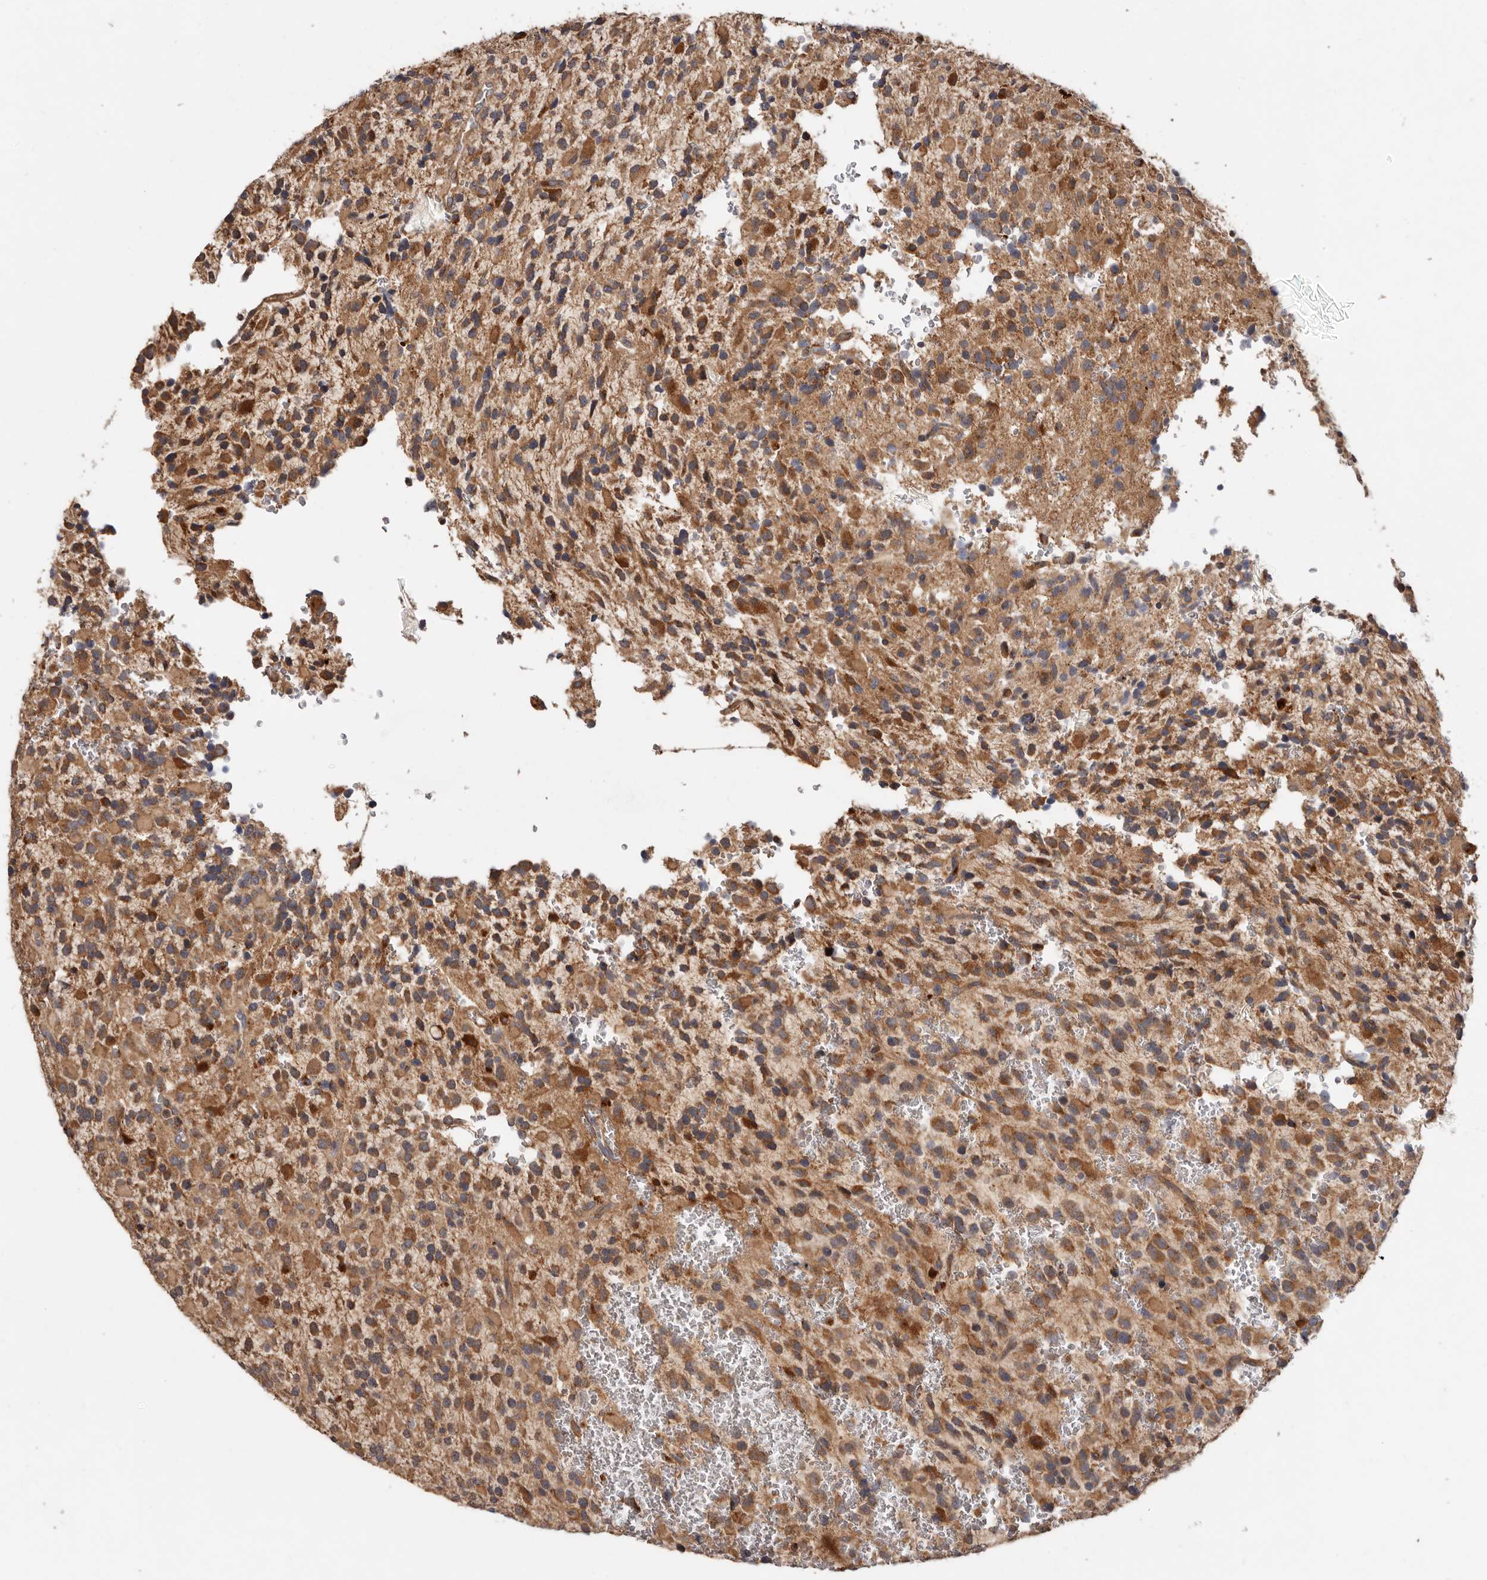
{"staining": {"intensity": "moderate", "quantity": ">75%", "location": "cytoplasmic/membranous"}, "tissue": "glioma", "cell_type": "Tumor cells", "image_type": "cancer", "snomed": [{"axis": "morphology", "description": "Glioma, malignant, High grade"}, {"axis": "topography", "description": "Brain"}], "caption": "A high-resolution photomicrograph shows immunohistochemistry (IHC) staining of glioma, which demonstrates moderate cytoplasmic/membranous expression in about >75% of tumor cells.", "gene": "GOT1L1", "patient": {"sex": "male", "age": 34}}